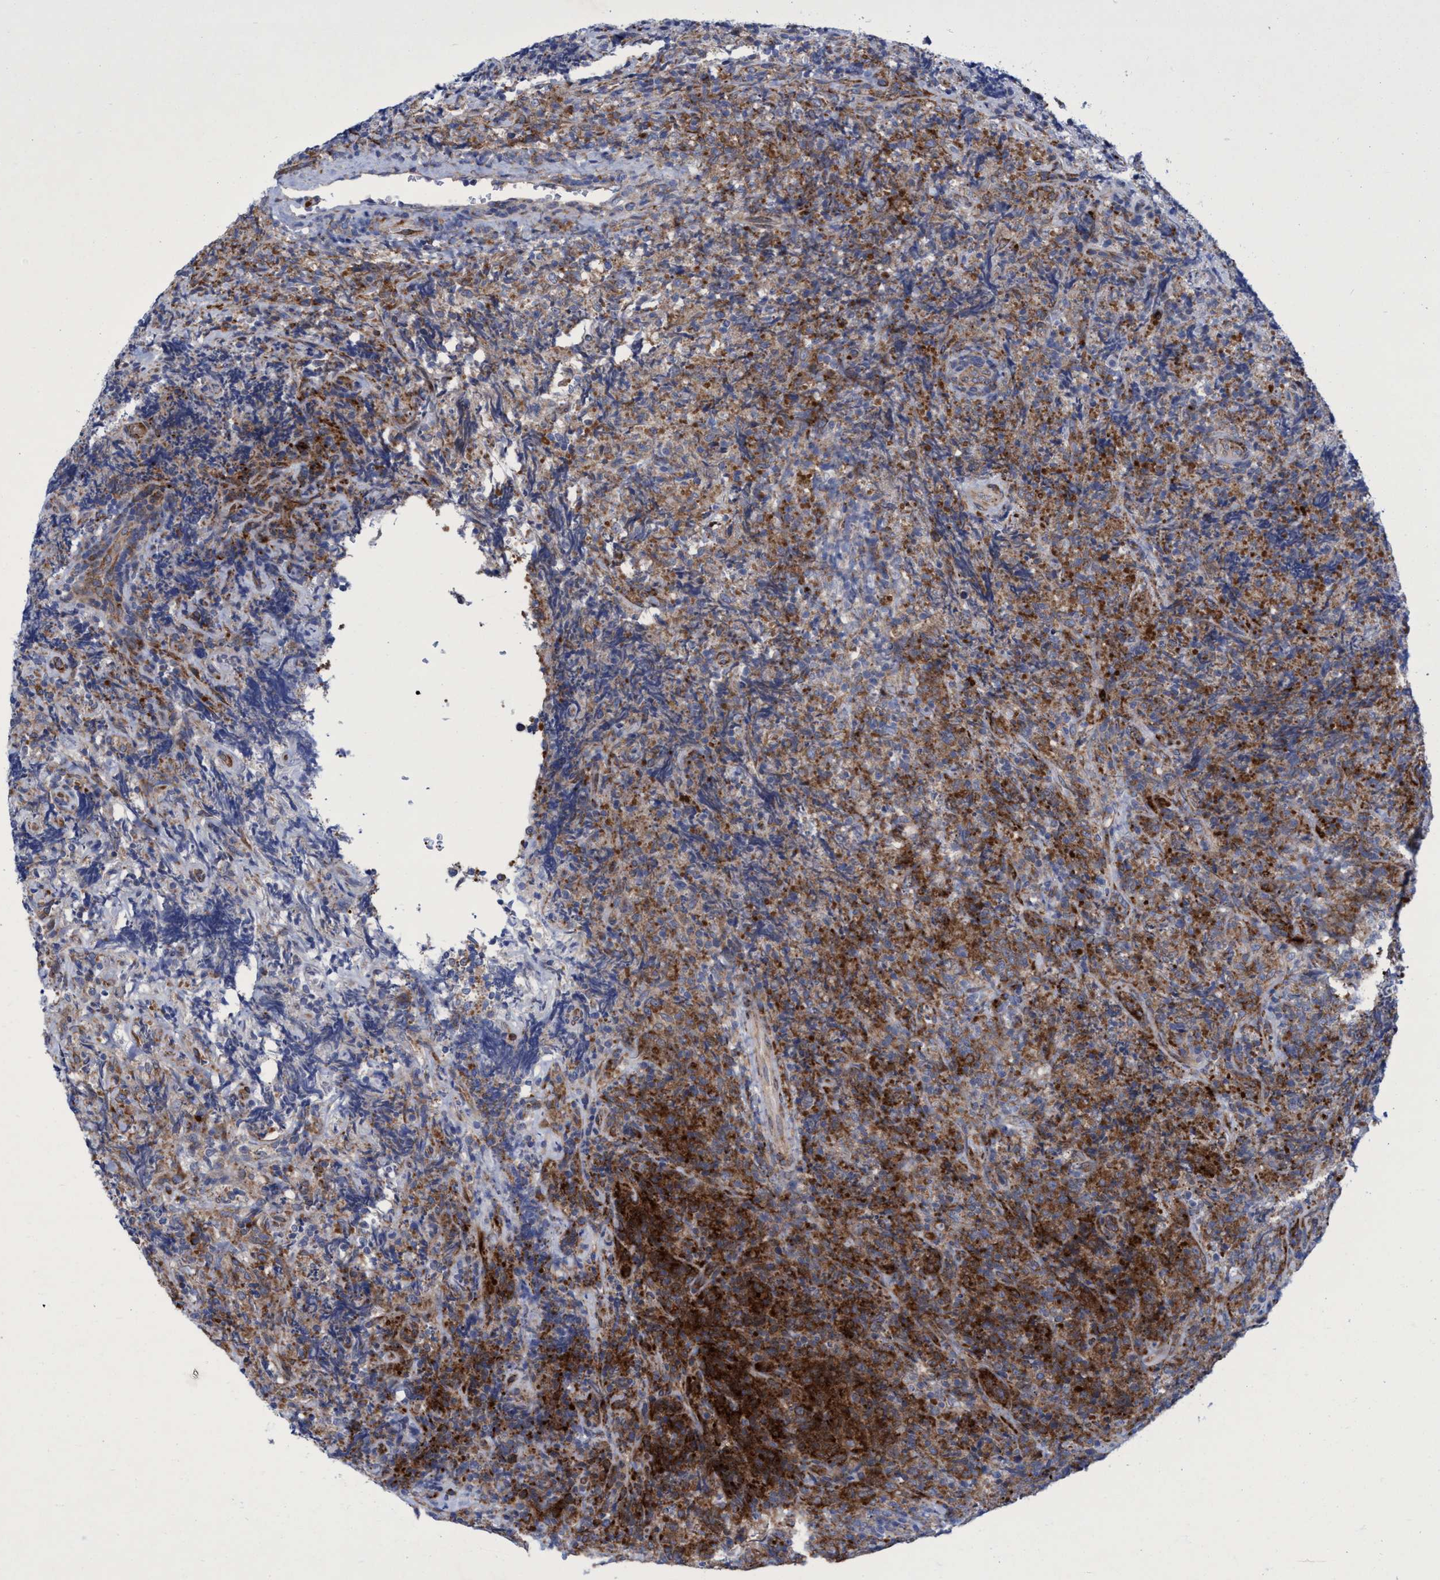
{"staining": {"intensity": "moderate", "quantity": ">75%", "location": "cytoplasmic/membranous"}, "tissue": "lymphoma", "cell_type": "Tumor cells", "image_type": "cancer", "snomed": [{"axis": "morphology", "description": "Malignant lymphoma, non-Hodgkin's type, High grade"}, {"axis": "topography", "description": "Tonsil"}], "caption": "Tumor cells demonstrate medium levels of moderate cytoplasmic/membranous positivity in approximately >75% of cells in human high-grade malignant lymphoma, non-Hodgkin's type.", "gene": "R3HCC1", "patient": {"sex": "female", "age": 36}}